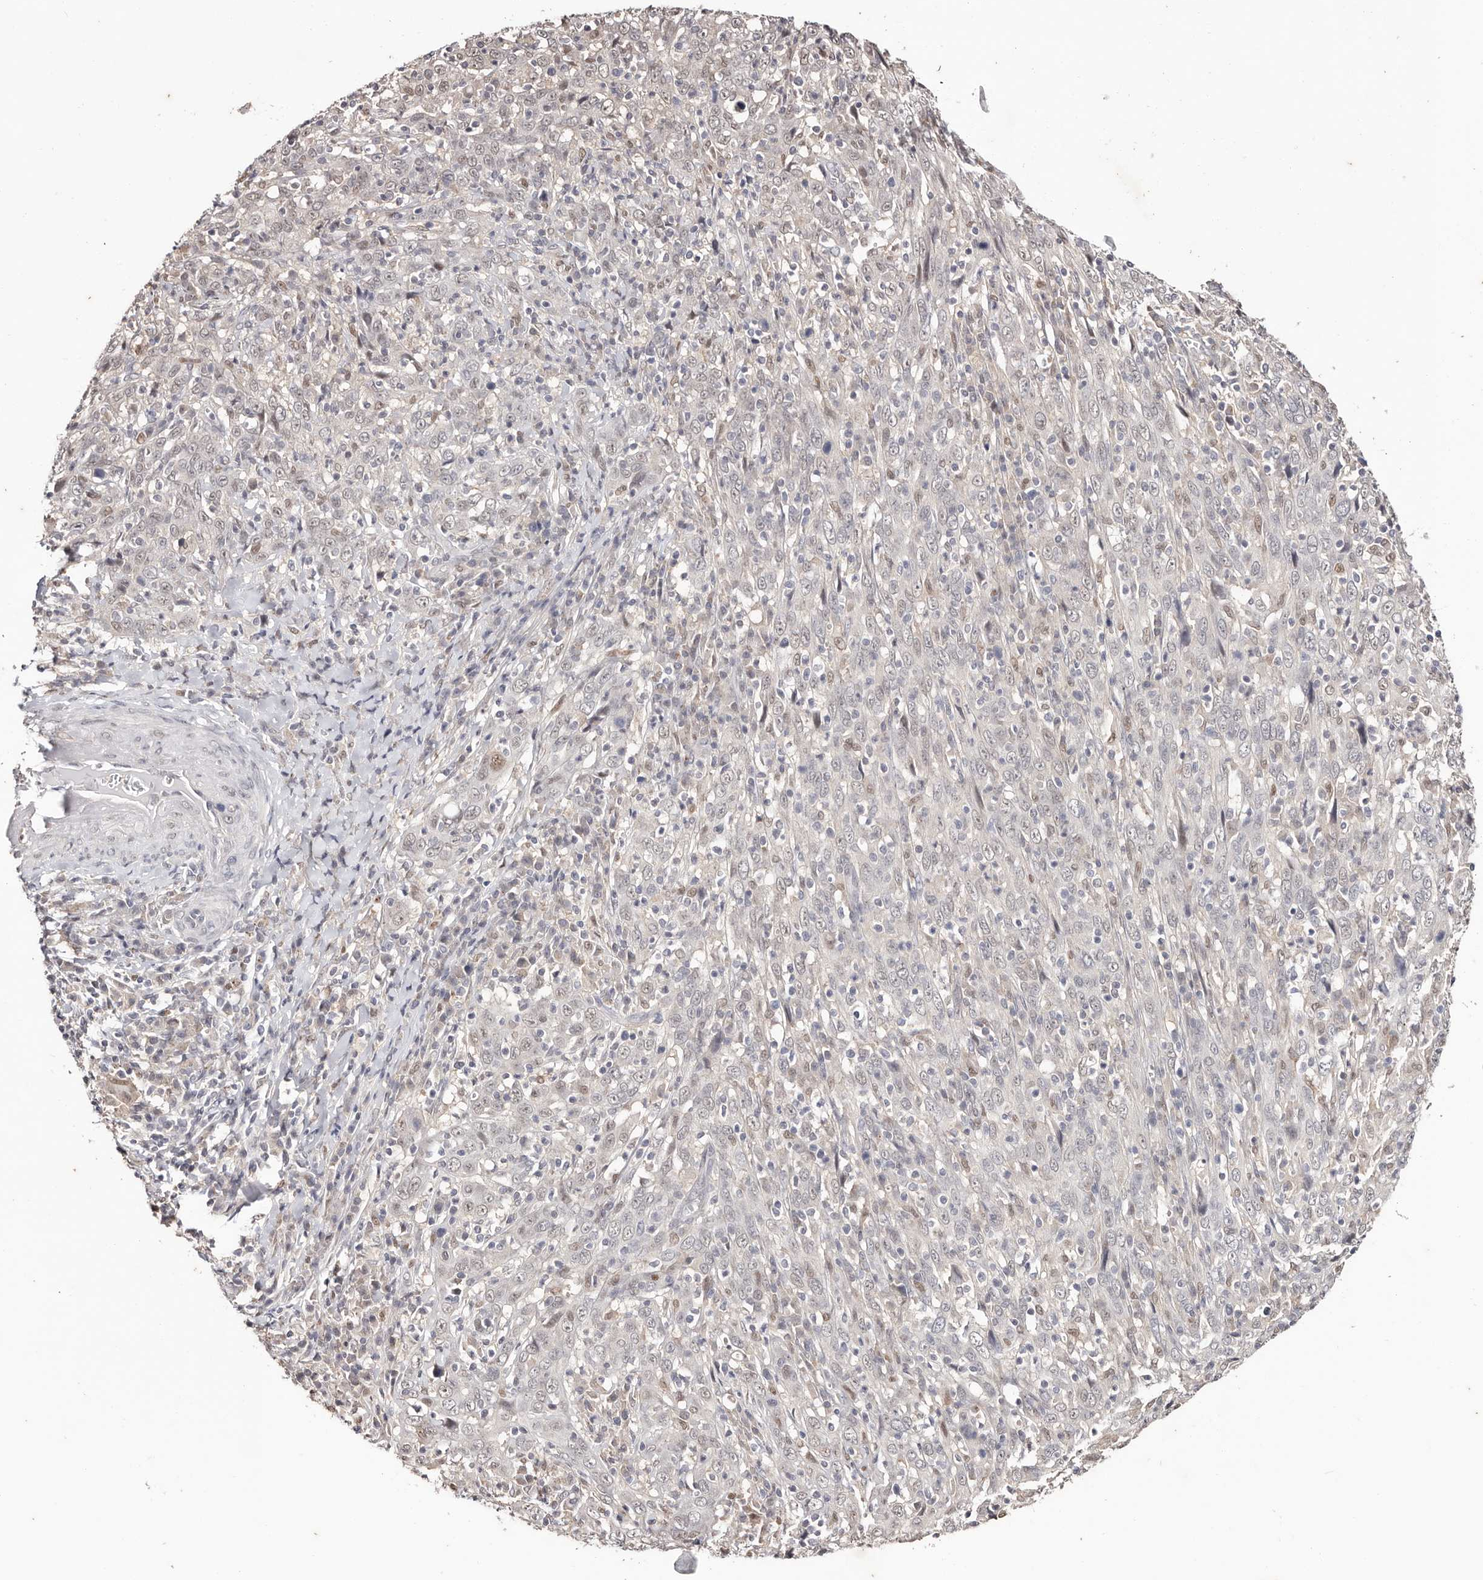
{"staining": {"intensity": "weak", "quantity": "<25%", "location": "nuclear"}, "tissue": "cervical cancer", "cell_type": "Tumor cells", "image_type": "cancer", "snomed": [{"axis": "morphology", "description": "Squamous cell carcinoma, NOS"}, {"axis": "topography", "description": "Cervix"}], "caption": "Human squamous cell carcinoma (cervical) stained for a protein using immunohistochemistry (IHC) reveals no positivity in tumor cells.", "gene": "TYW3", "patient": {"sex": "female", "age": 46}}